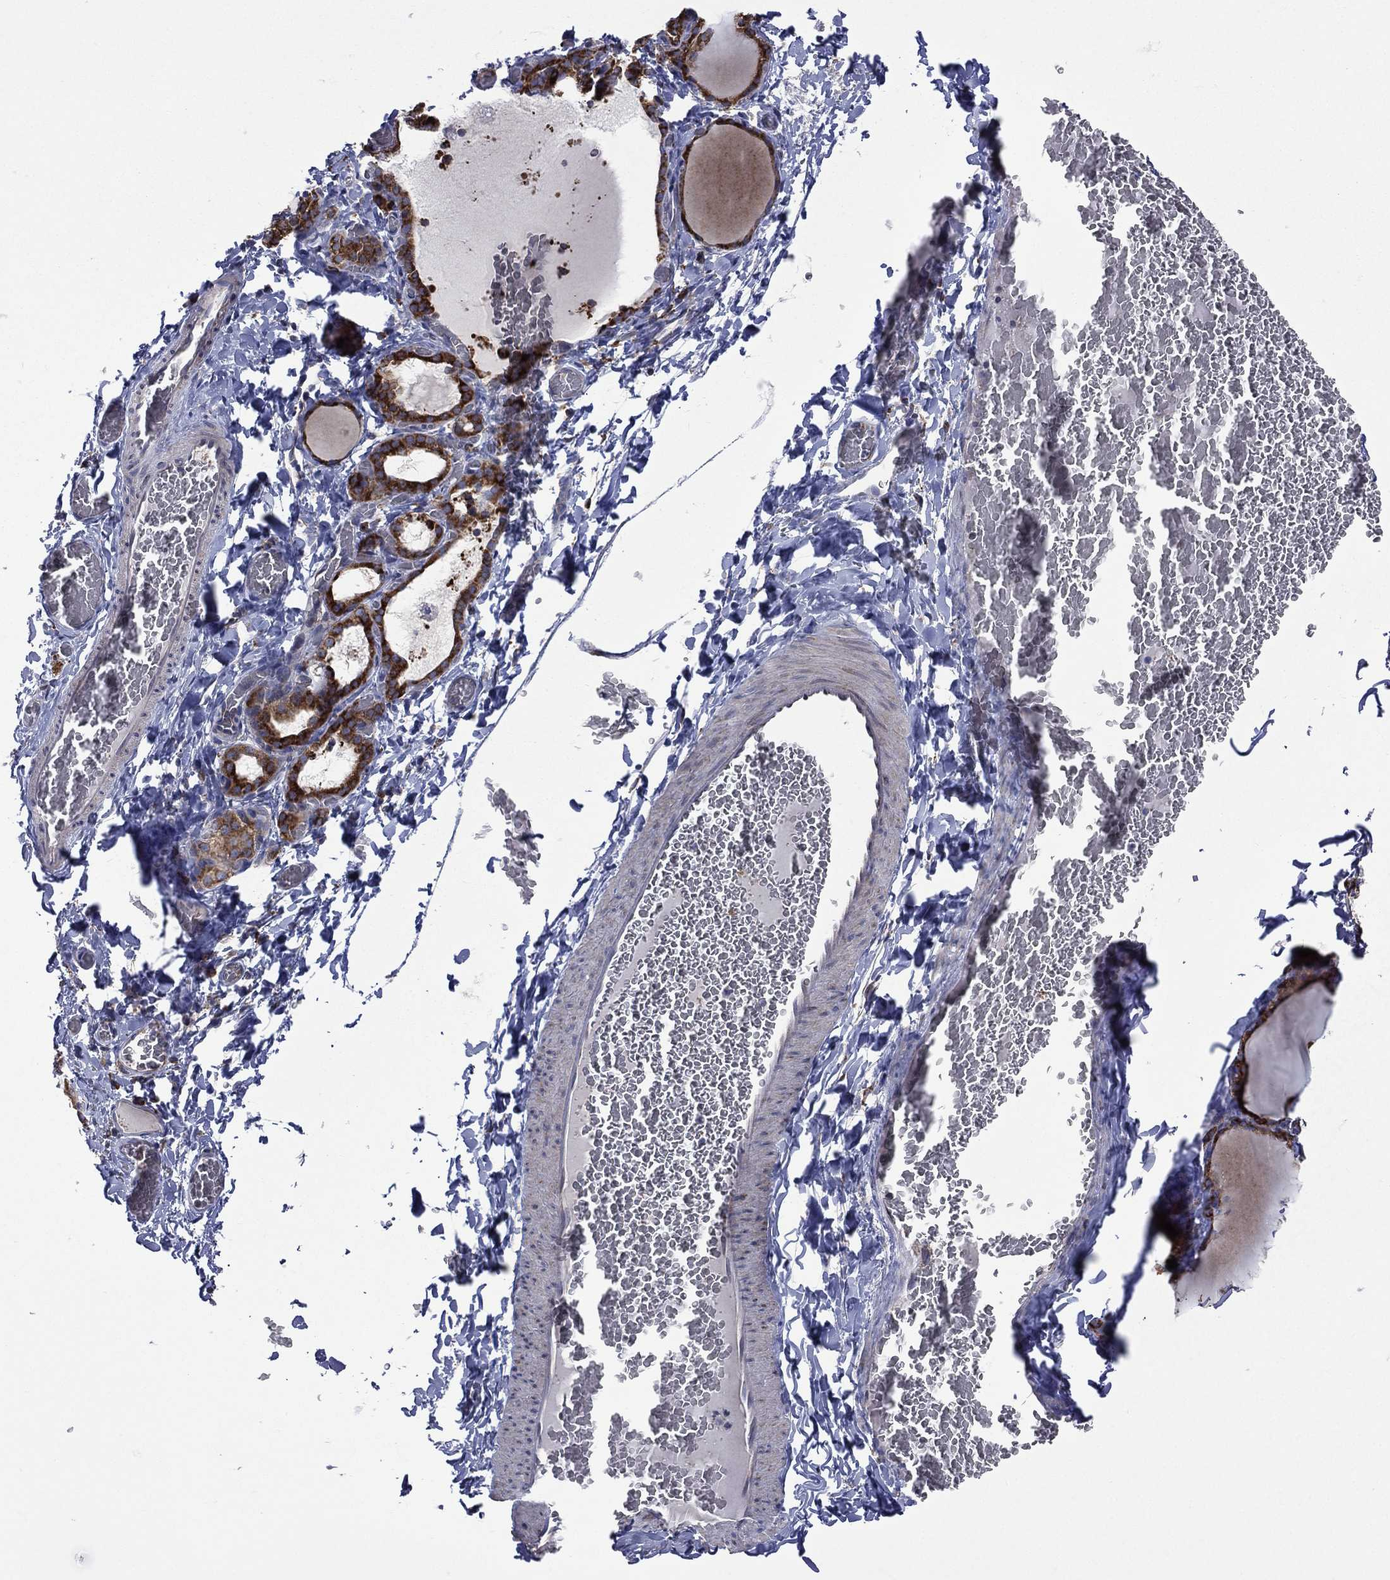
{"staining": {"intensity": "strong", "quantity": ">75%", "location": "cytoplasmic/membranous"}, "tissue": "thyroid gland", "cell_type": "Glandular cells", "image_type": "normal", "snomed": [{"axis": "morphology", "description": "Normal tissue, NOS"}, {"axis": "morphology", "description": "Hyperplasia, NOS"}, {"axis": "topography", "description": "Thyroid gland"}], "caption": "This micrograph reveals immunohistochemistry (IHC) staining of unremarkable human thyroid gland, with high strong cytoplasmic/membranous positivity in approximately >75% of glandular cells.", "gene": "C20orf96", "patient": {"sex": "female", "age": 27}}